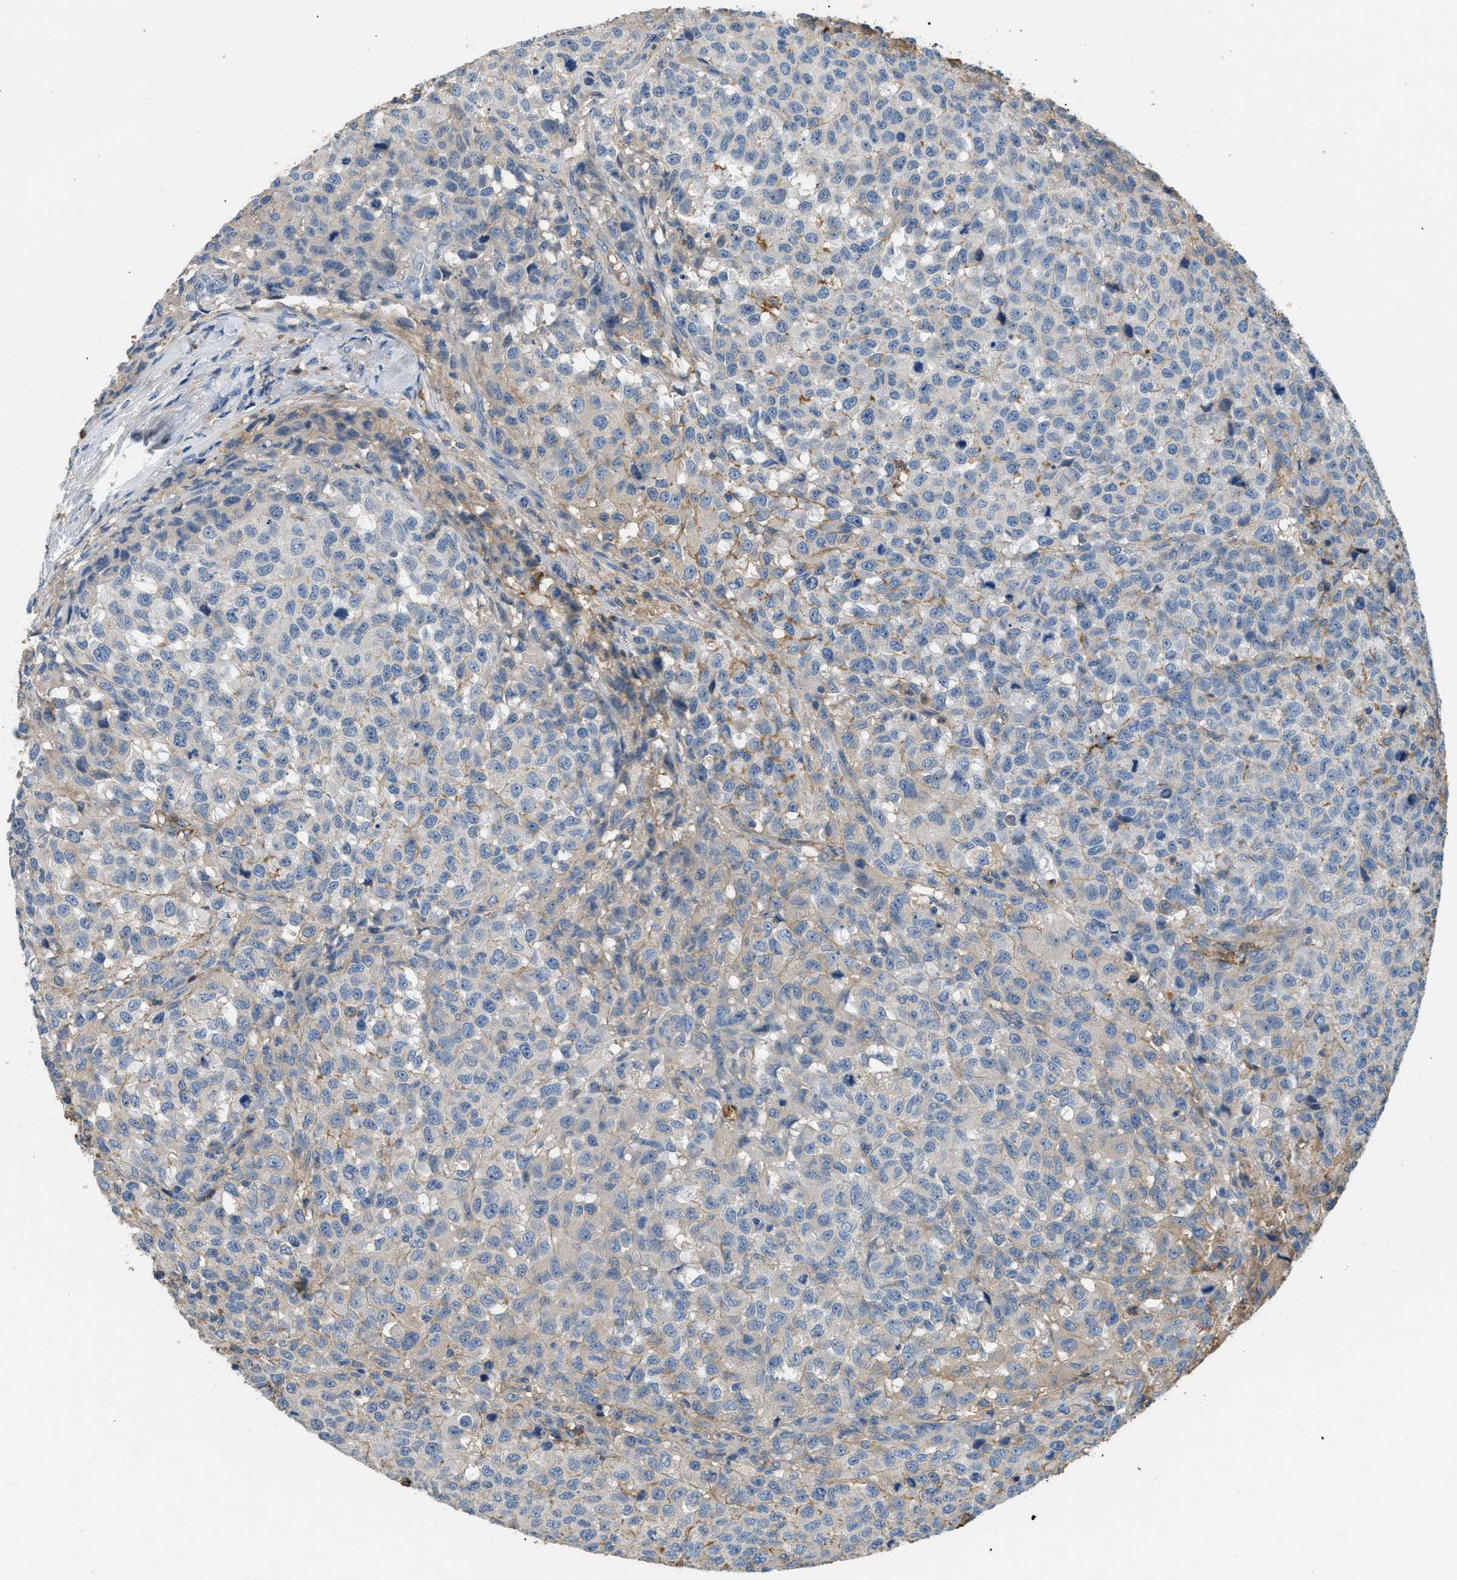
{"staining": {"intensity": "weak", "quantity": "<25%", "location": "cytoplasmic/membranous"}, "tissue": "testis cancer", "cell_type": "Tumor cells", "image_type": "cancer", "snomed": [{"axis": "morphology", "description": "Seminoma, NOS"}, {"axis": "topography", "description": "Testis"}], "caption": "Immunohistochemistry (IHC) micrograph of neoplastic tissue: testis cancer (seminoma) stained with DAB (3,3'-diaminobenzidine) reveals no significant protein positivity in tumor cells. (Immunohistochemistry, brightfield microscopy, high magnification).", "gene": "STC1", "patient": {"sex": "male", "age": 59}}